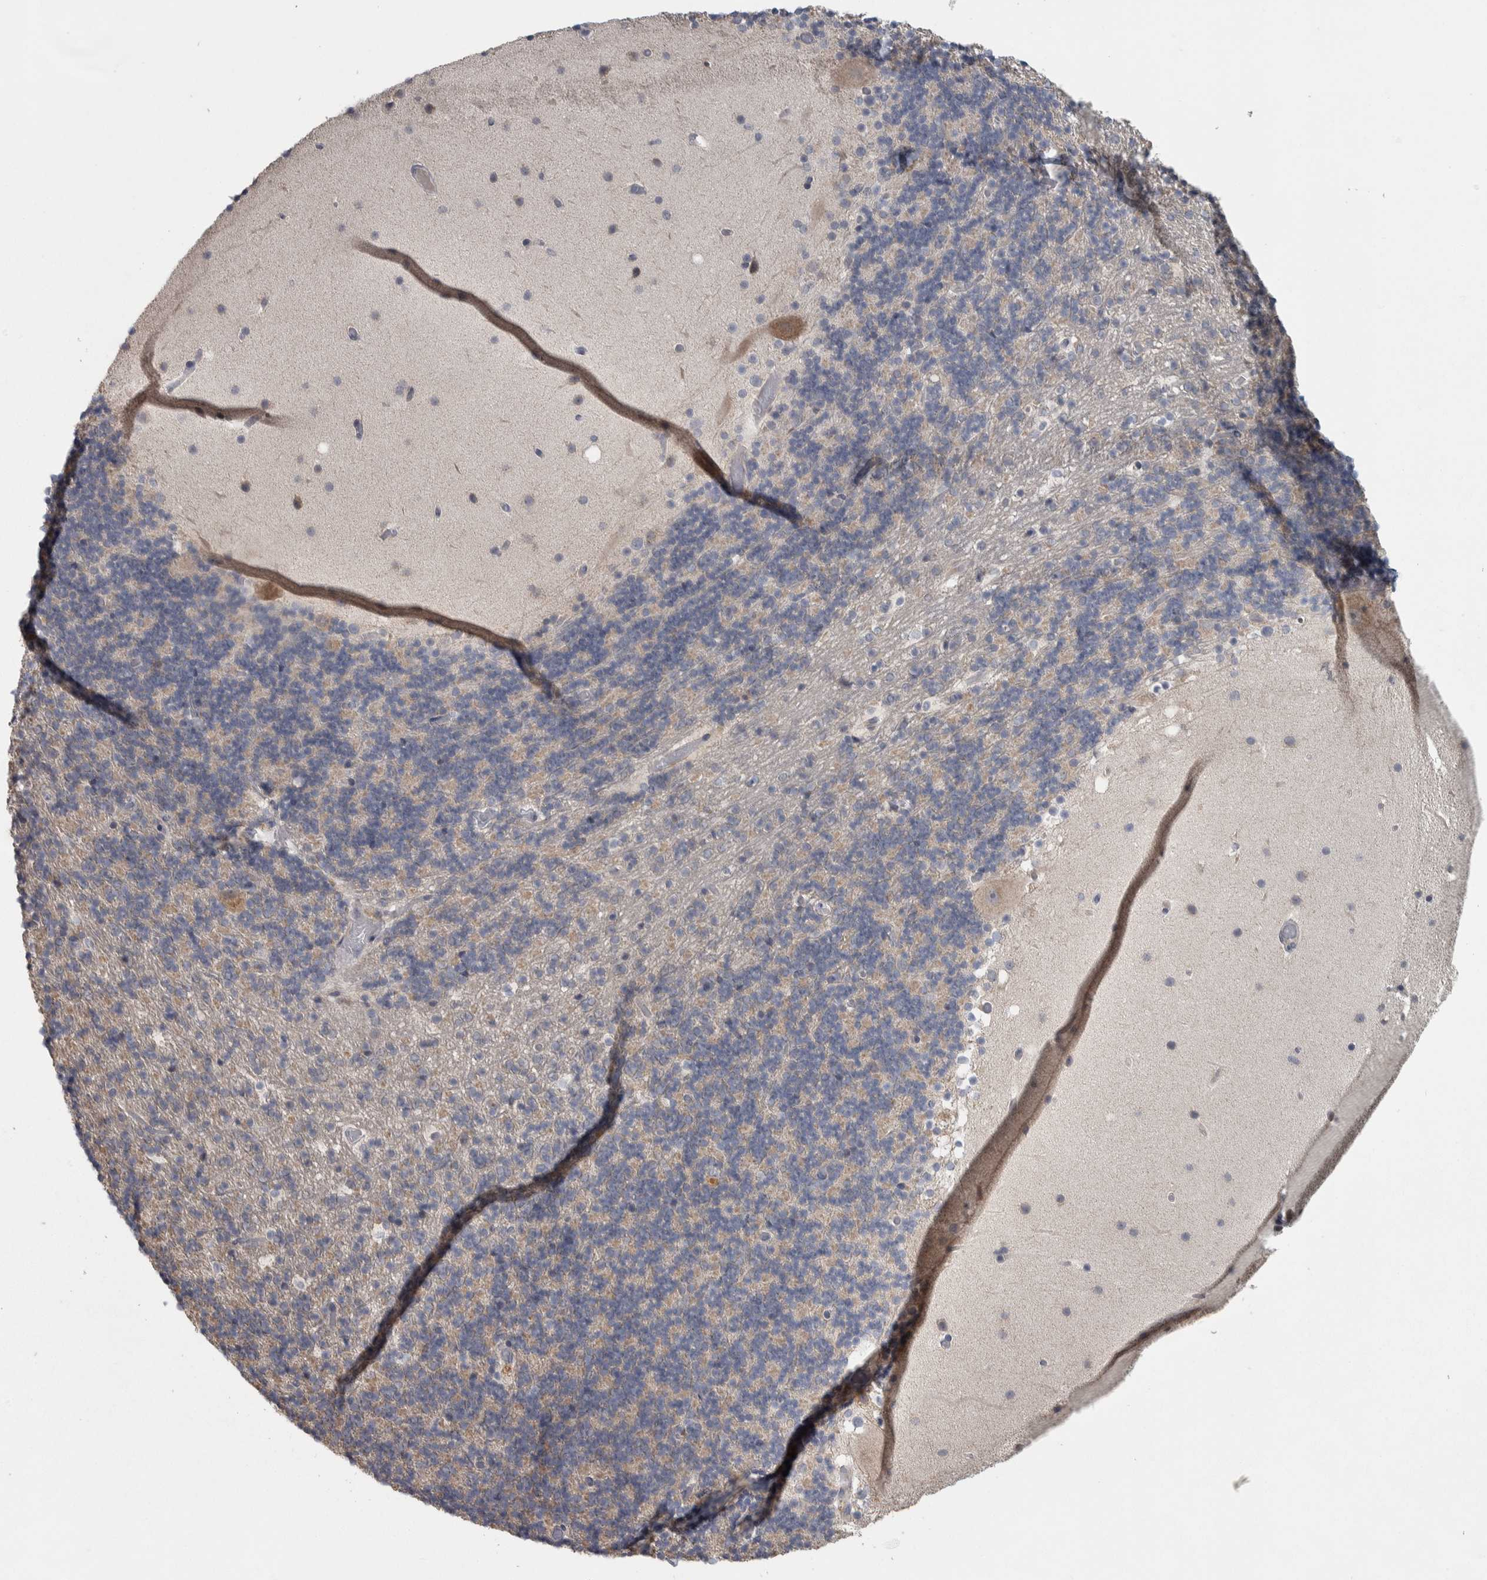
{"staining": {"intensity": "weak", "quantity": "<25%", "location": "cytoplasmic/membranous"}, "tissue": "cerebellum", "cell_type": "Cells in granular layer", "image_type": "normal", "snomed": [{"axis": "morphology", "description": "Normal tissue, NOS"}, {"axis": "topography", "description": "Cerebellum"}], "caption": "This is a photomicrograph of IHC staining of normal cerebellum, which shows no expression in cells in granular layer. Brightfield microscopy of immunohistochemistry (IHC) stained with DAB (3,3'-diaminobenzidine) (brown) and hematoxylin (blue), captured at high magnification.", "gene": "SRP68", "patient": {"sex": "male", "age": 57}}